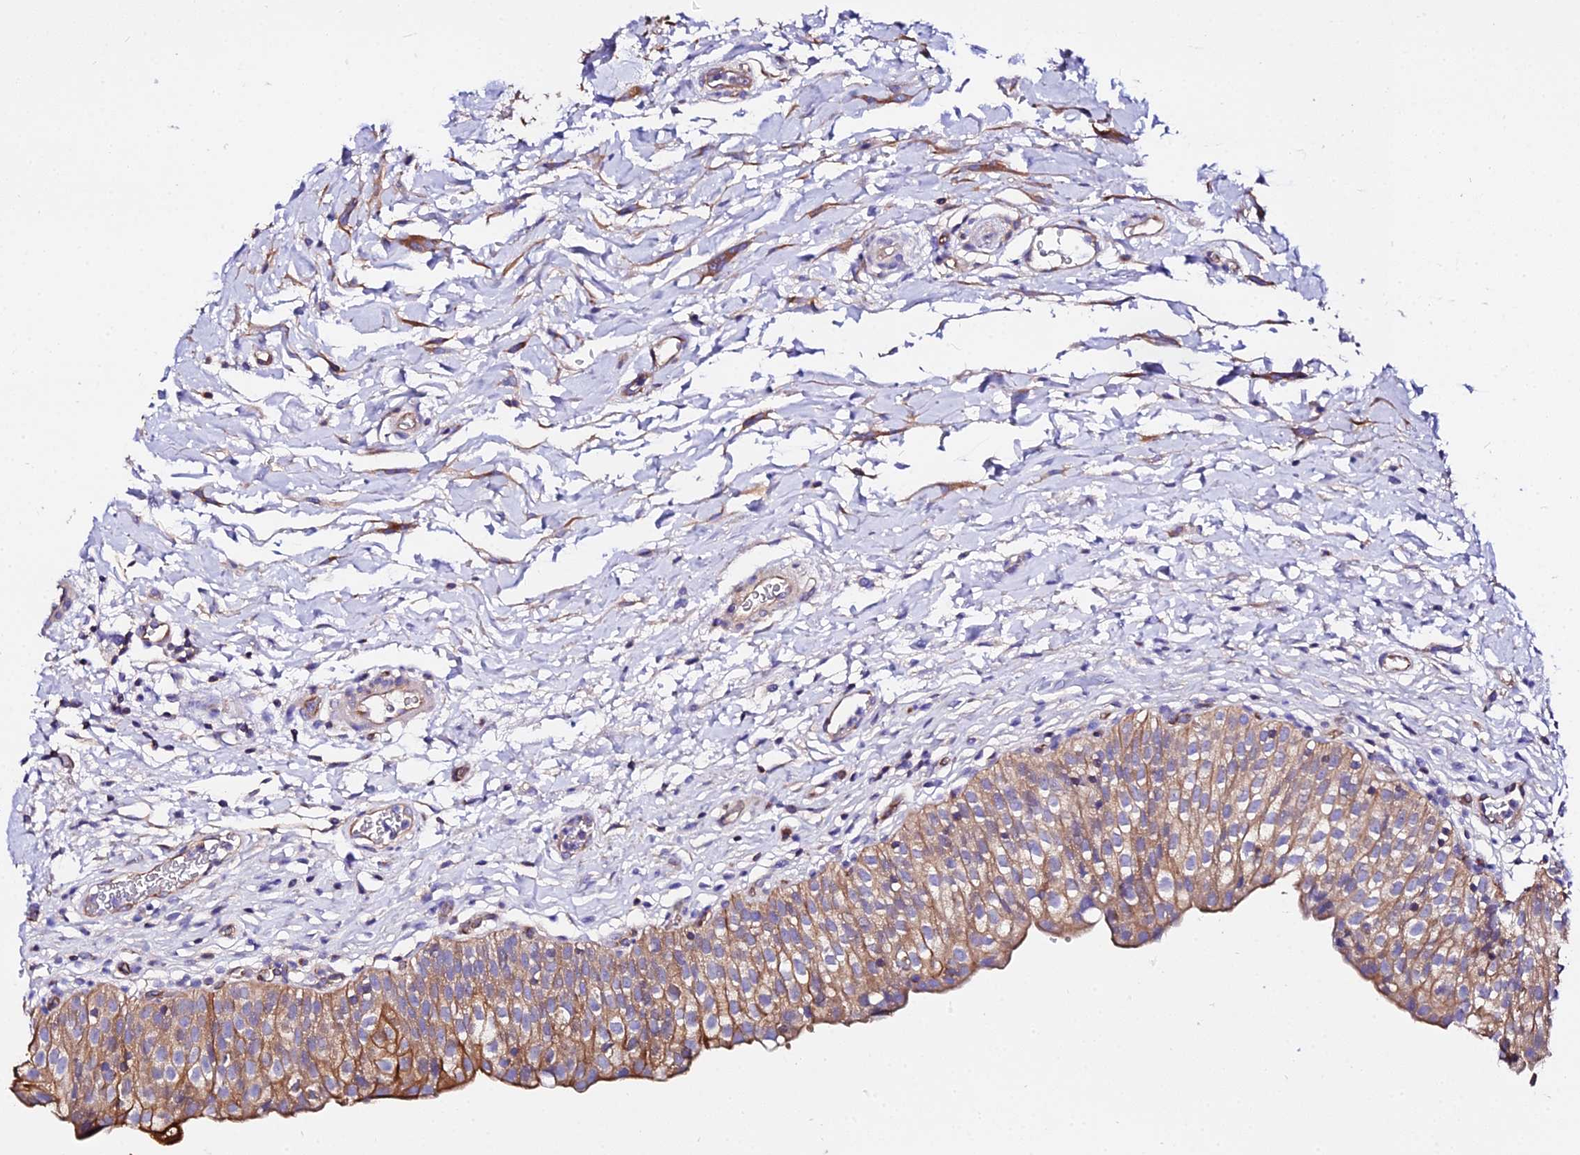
{"staining": {"intensity": "strong", "quantity": "25%-75%", "location": "cytoplasmic/membranous"}, "tissue": "urinary bladder", "cell_type": "Urothelial cells", "image_type": "normal", "snomed": [{"axis": "morphology", "description": "Normal tissue, NOS"}, {"axis": "topography", "description": "Urinary bladder"}], "caption": "Brown immunohistochemical staining in benign urinary bladder demonstrates strong cytoplasmic/membranous positivity in approximately 25%-75% of urothelial cells. Immunohistochemistry (ihc) stains the protein of interest in brown and the nuclei are stained blue.", "gene": "DAW1", "patient": {"sex": "male", "age": 55}}